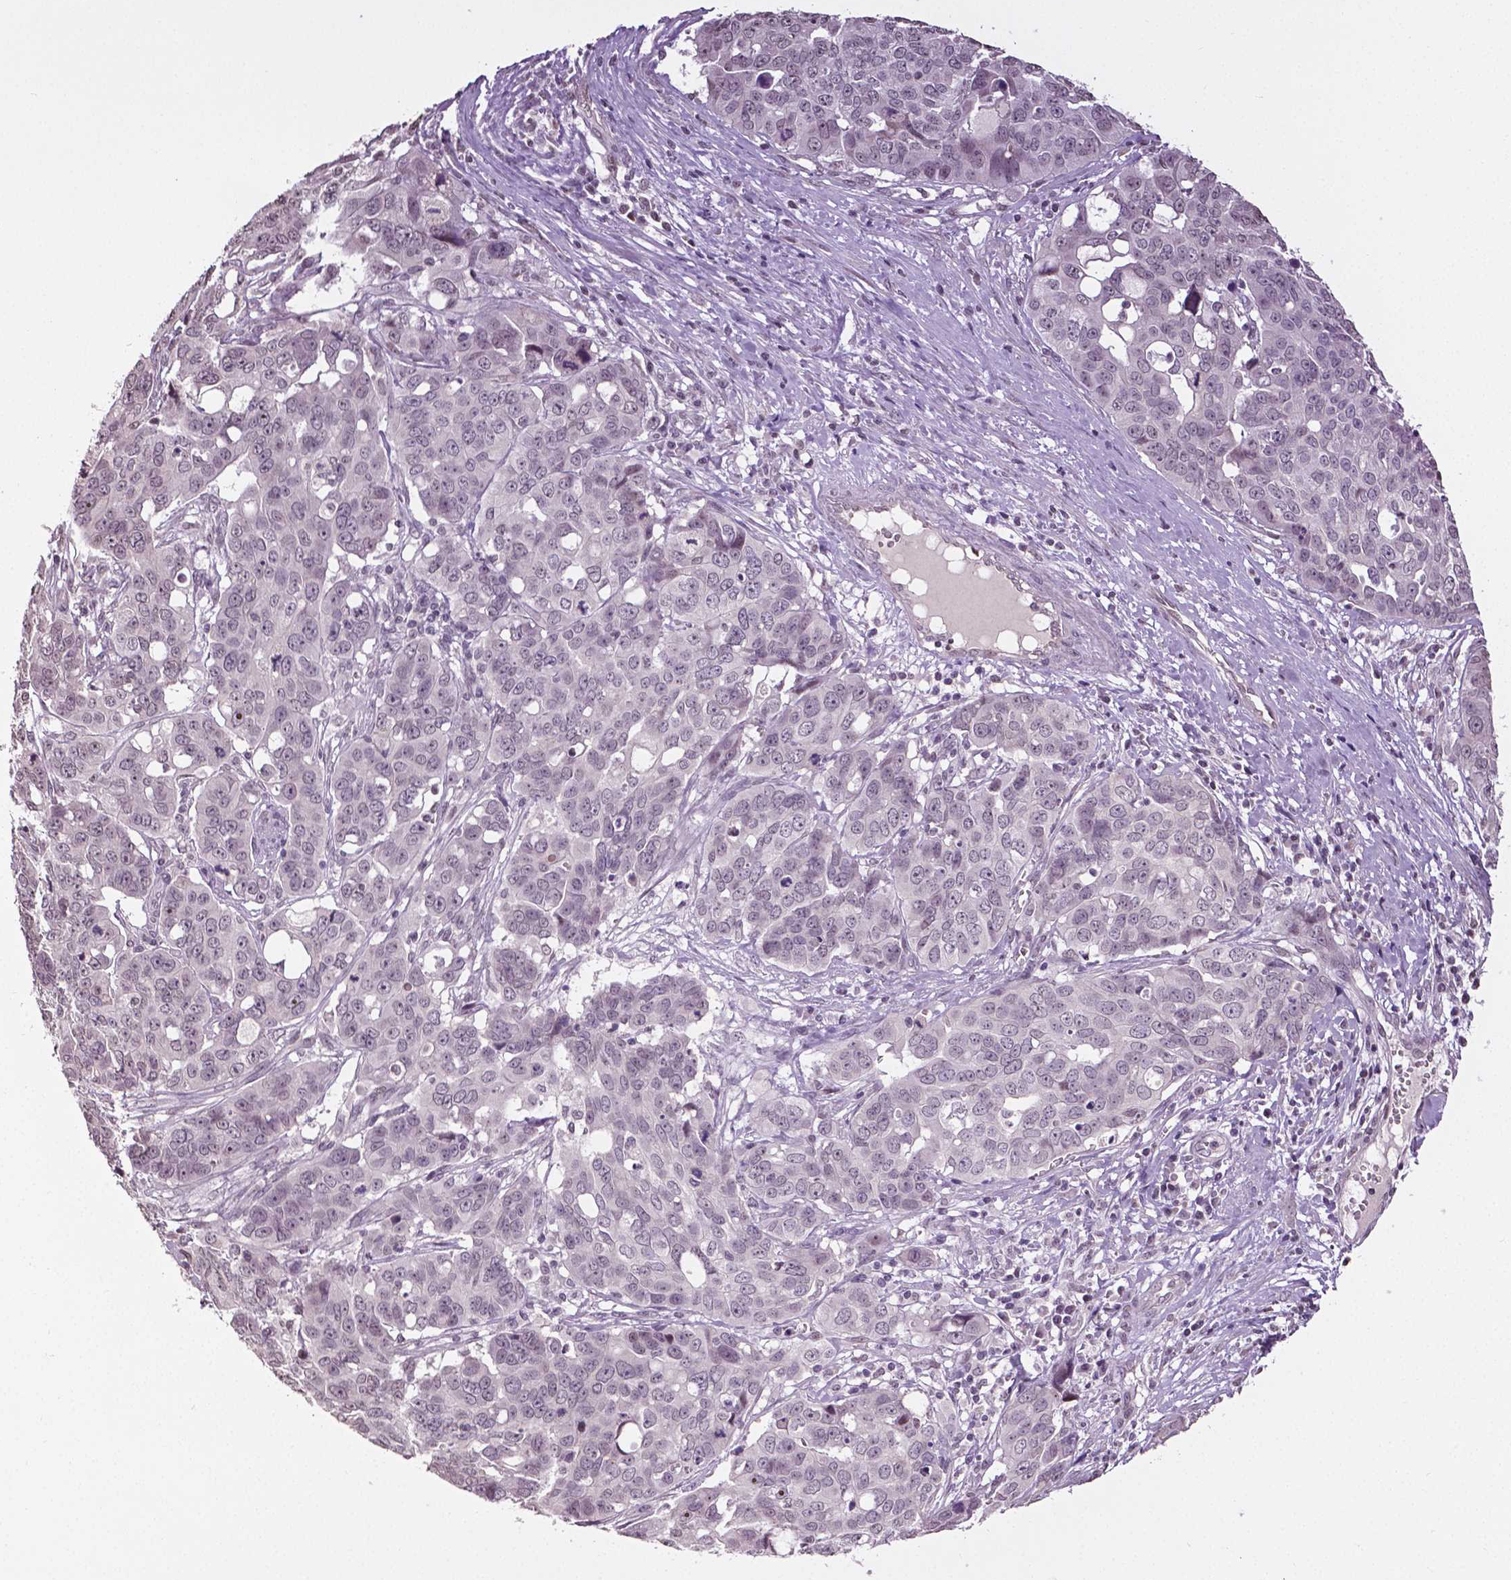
{"staining": {"intensity": "negative", "quantity": "none", "location": "none"}, "tissue": "ovarian cancer", "cell_type": "Tumor cells", "image_type": "cancer", "snomed": [{"axis": "morphology", "description": "Carcinoma, endometroid"}, {"axis": "topography", "description": "Ovary"}], "caption": "The immunohistochemistry (IHC) image has no significant positivity in tumor cells of ovarian endometroid carcinoma tissue. (Stains: DAB IHC with hematoxylin counter stain, Microscopy: brightfield microscopy at high magnification).", "gene": "DLX5", "patient": {"sex": "female", "age": 78}}